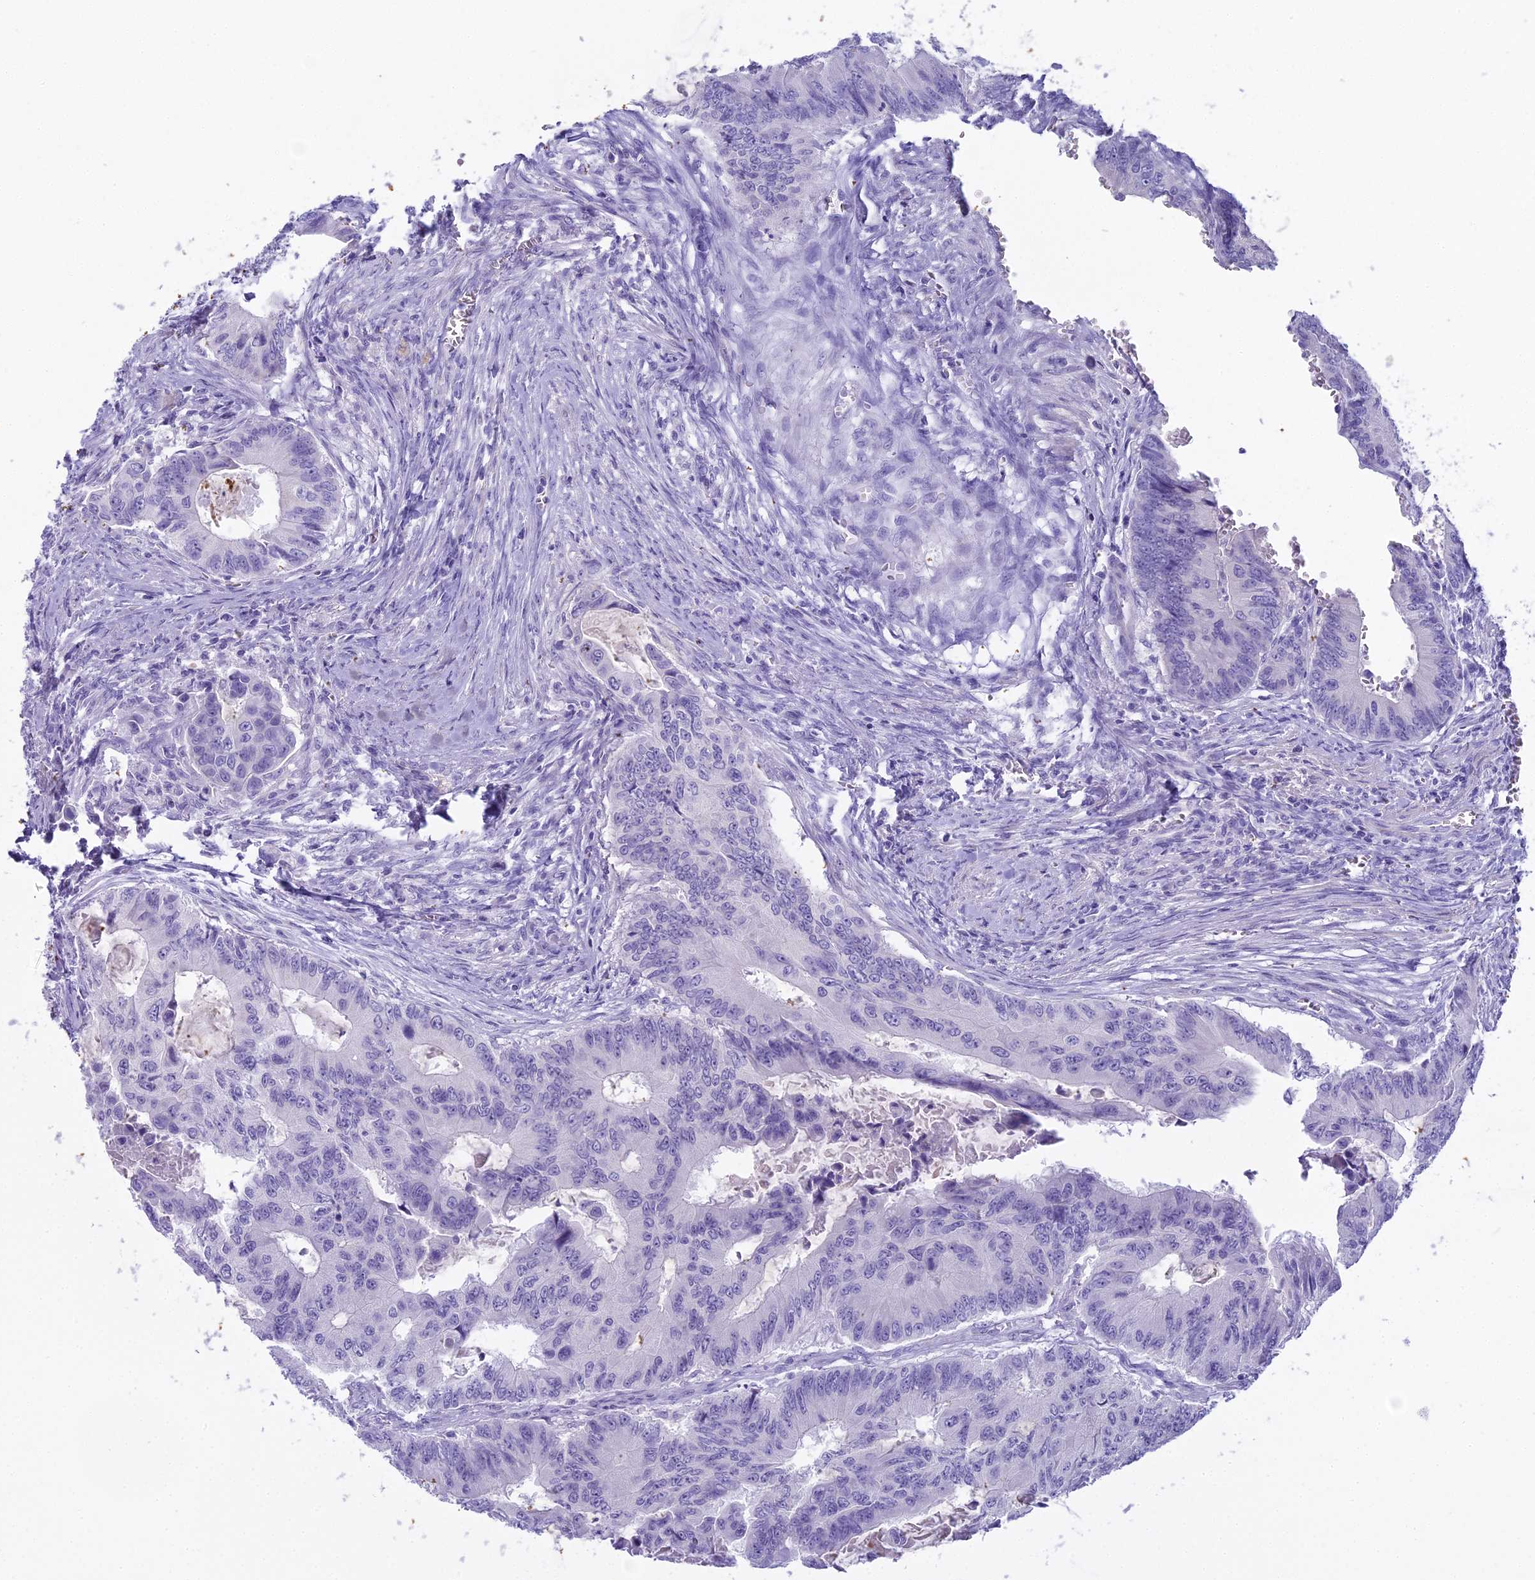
{"staining": {"intensity": "negative", "quantity": "none", "location": "none"}, "tissue": "colorectal cancer", "cell_type": "Tumor cells", "image_type": "cancer", "snomed": [{"axis": "morphology", "description": "Adenocarcinoma, NOS"}, {"axis": "topography", "description": "Colon"}], "caption": "High magnification brightfield microscopy of colorectal cancer (adenocarcinoma) stained with DAB (brown) and counterstained with hematoxylin (blue): tumor cells show no significant staining. (Brightfield microscopy of DAB IHC at high magnification).", "gene": "UNC80", "patient": {"sex": "male", "age": 85}}